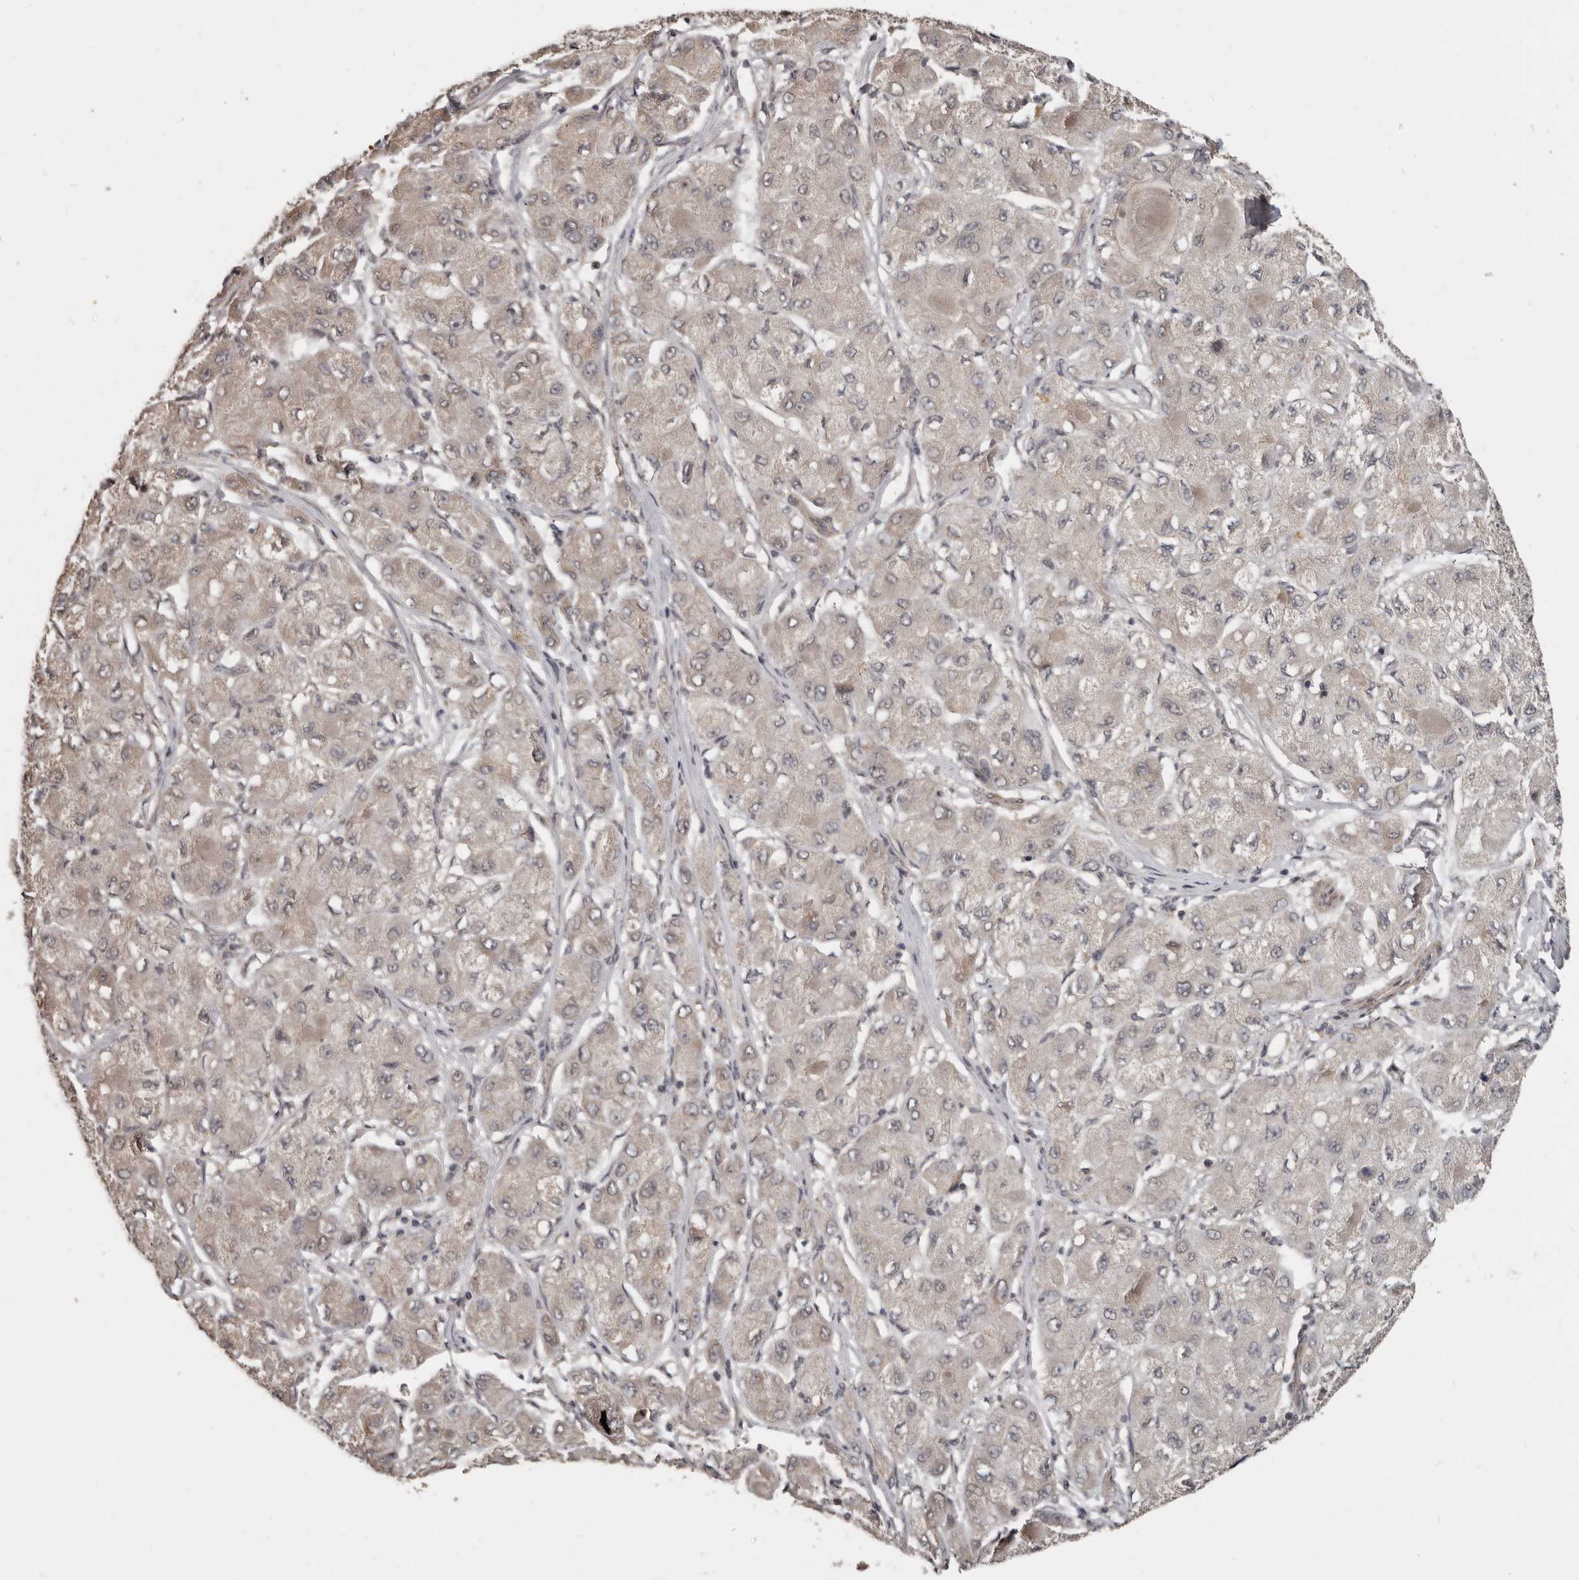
{"staining": {"intensity": "weak", "quantity": "25%-75%", "location": "cytoplasmic/membranous"}, "tissue": "liver cancer", "cell_type": "Tumor cells", "image_type": "cancer", "snomed": [{"axis": "morphology", "description": "Carcinoma, Hepatocellular, NOS"}, {"axis": "topography", "description": "Liver"}], "caption": "Tumor cells display low levels of weak cytoplasmic/membranous expression in approximately 25%-75% of cells in human liver hepatocellular carcinoma. Using DAB (3,3'-diaminobenzidine) (brown) and hematoxylin (blue) stains, captured at high magnification using brightfield microscopy.", "gene": "ZFP14", "patient": {"sex": "male", "age": 80}}